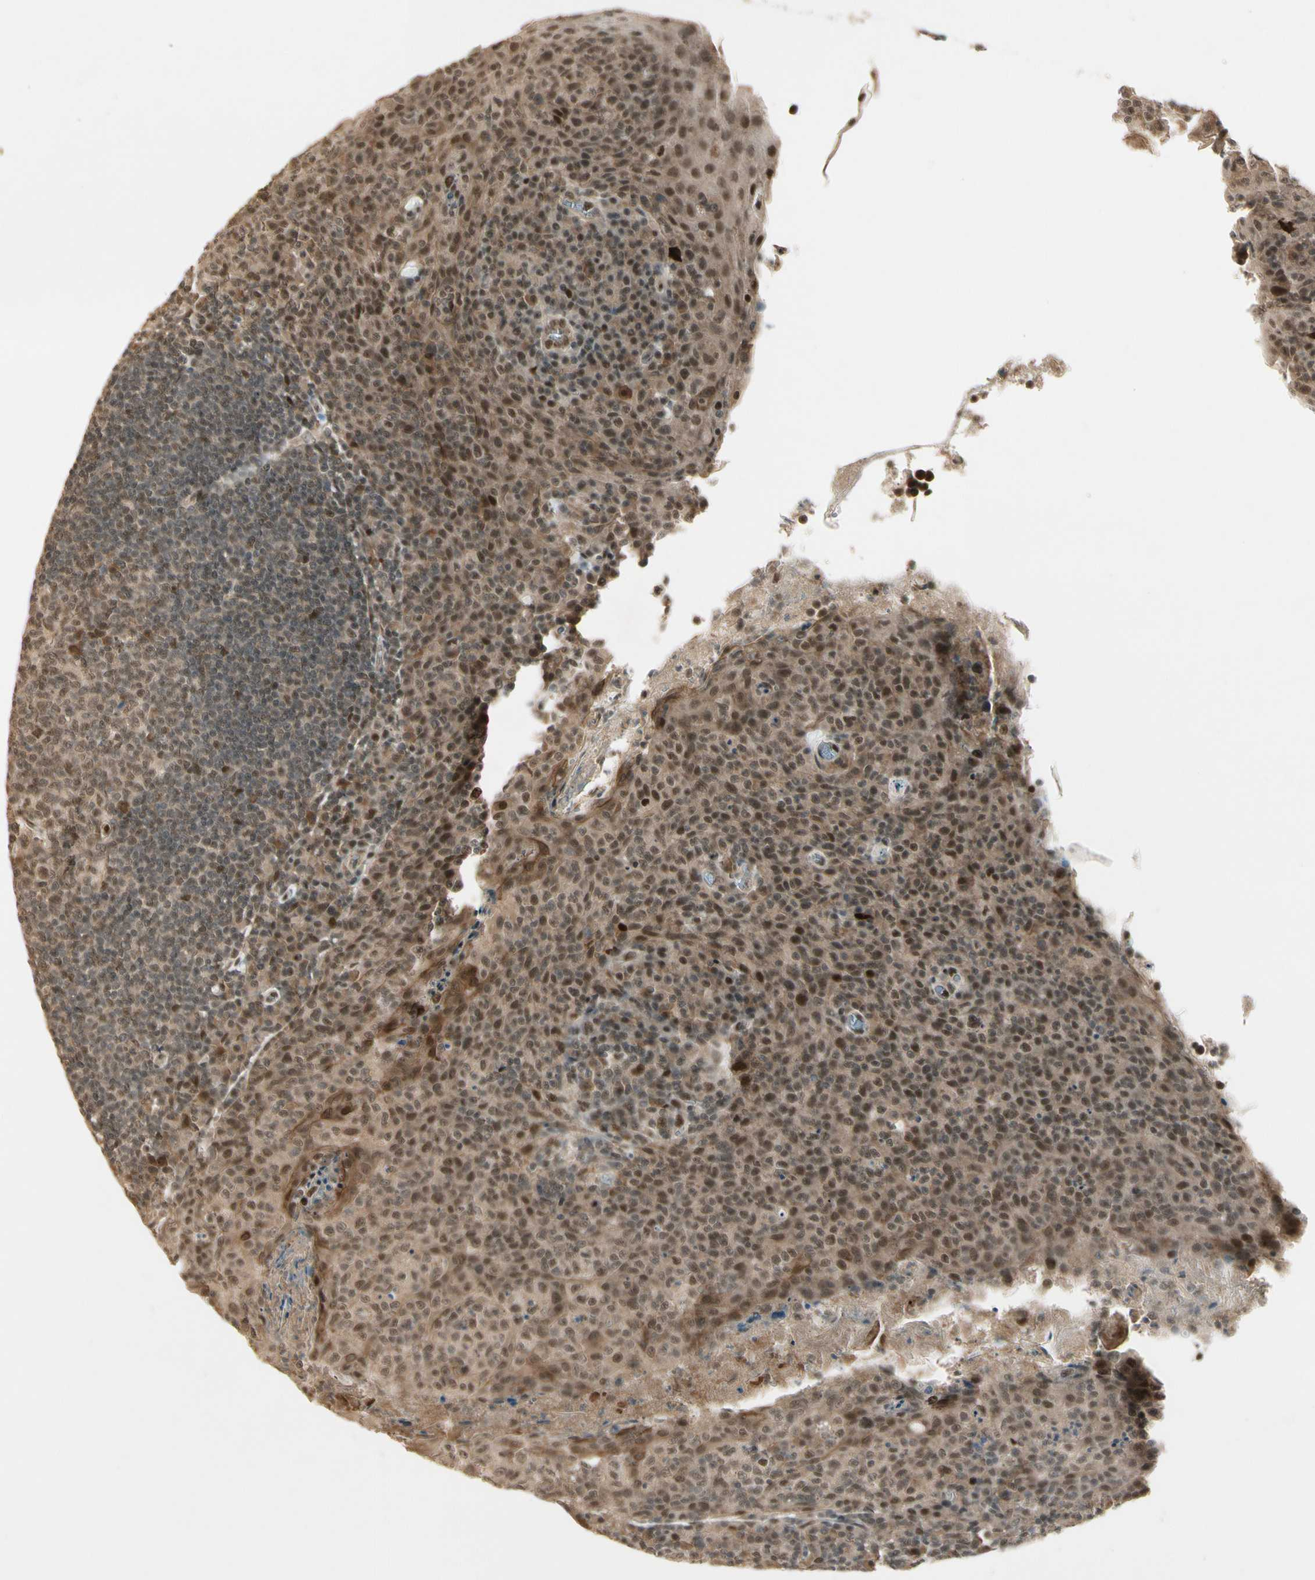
{"staining": {"intensity": "moderate", "quantity": "25%-75%", "location": "nuclear"}, "tissue": "tonsil", "cell_type": "Germinal center cells", "image_type": "normal", "snomed": [{"axis": "morphology", "description": "Normal tissue, NOS"}, {"axis": "topography", "description": "Tonsil"}], "caption": "Protein analysis of benign tonsil demonstrates moderate nuclear expression in about 25%-75% of germinal center cells.", "gene": "CDK11A", "patient": {"sex": "male", "age": 17}}